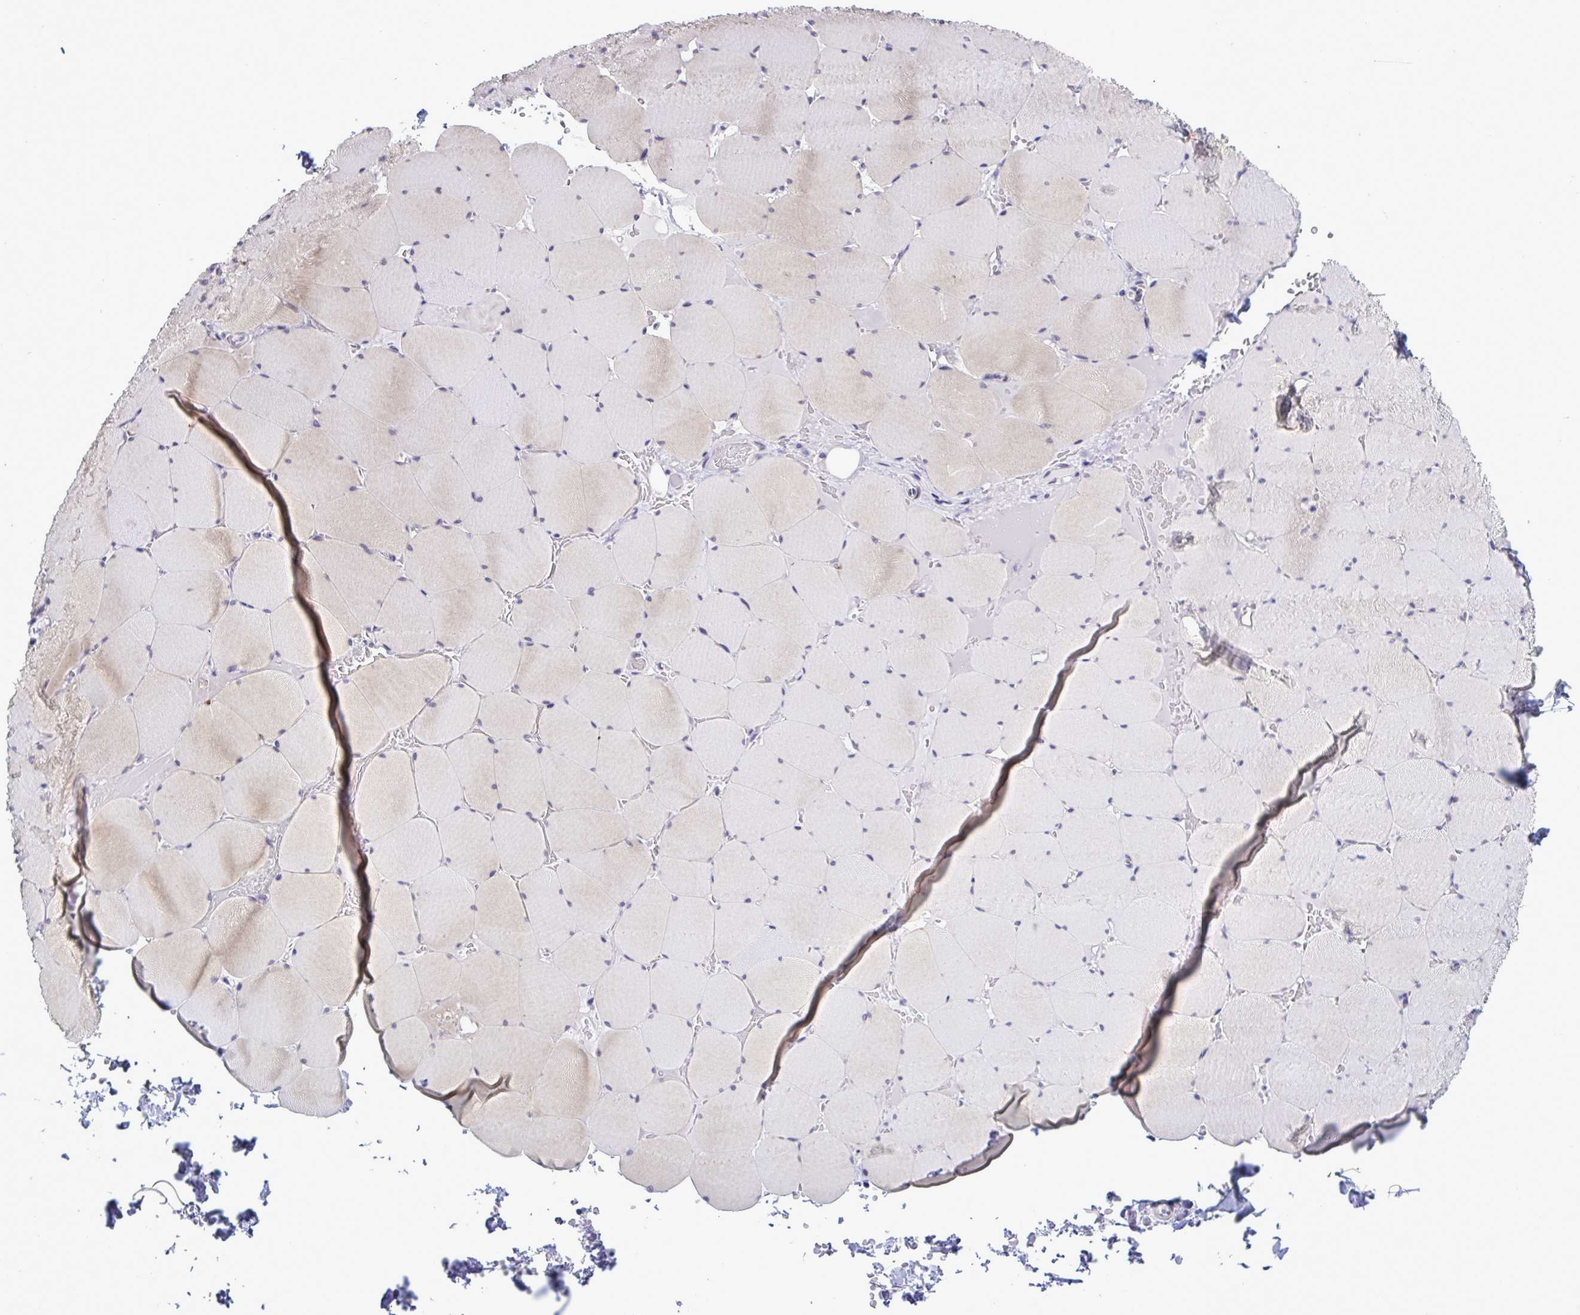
{"staining": {"intensity": "weak", "quantity": "<25%", "location": "cytoplasmic/membranous"}, "tissue": "skeletal muscle", "cell_type": "Myocytes", "image_type": "normal", "snomed": [{"axis": "morphology", "description": "Normal tissue, NOS"}, {"axis": "topography", "description": "Skeletal muscle"}, {"axis": "topography", "description": "Head-Neck"}], "caption": "This is a image of IHC staining of unremarkable skeletal muscle, which shows no expression in myocytes. (DAB (3,3'-diaminobenzidine) IHC with hematoxylin counter stain).", "gene": "MFSD4A", "patient": {"sex": "male", "age": 66}}